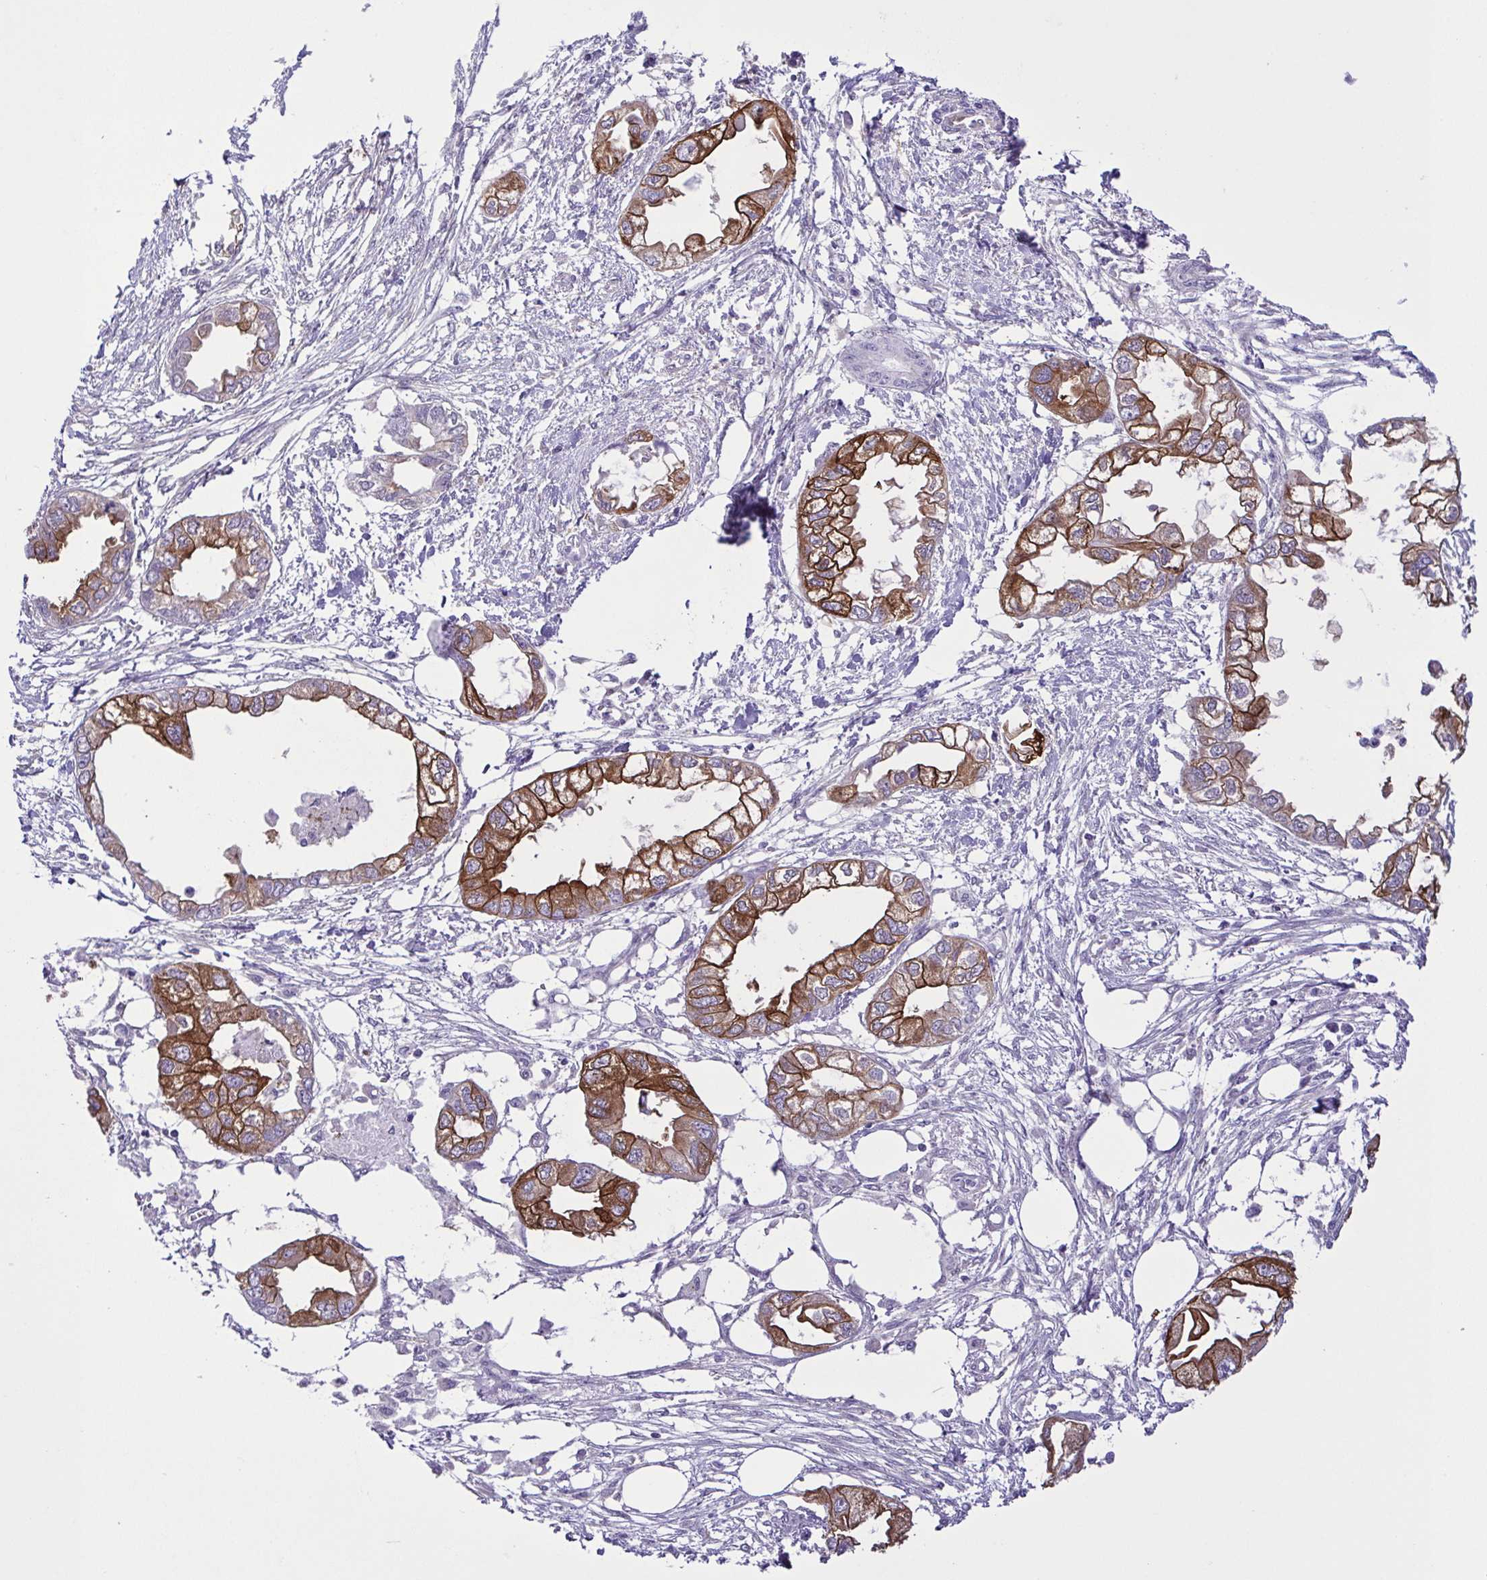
{"staining": {"intensity": "strong", "quantity": ">75%", "location": "cytoplasmic/membranous"}, "tissue": "endometrial cancer", "cell_type": "Tumor cells", "image_type": "cancer", "snomed": [{"axis": "morphology", "description": "Adenocarcinoma, NOS"}, {"axis": "morphology", "description": "Adenocarcinoma, metastatic, NOS"}, {"axis": "topography", "description": "Adipose tissue"}, {"axis": "topography", "description": "Endometrium"}], "caption": "The image displays staining of endometrial metastatic adenocarcinoma, revealing strong cytoplasmic/membranous protein positivity (brown color) within tumor cells.", "gene": "DCLK2", "patient": {"sex": "female", "age": 67}}